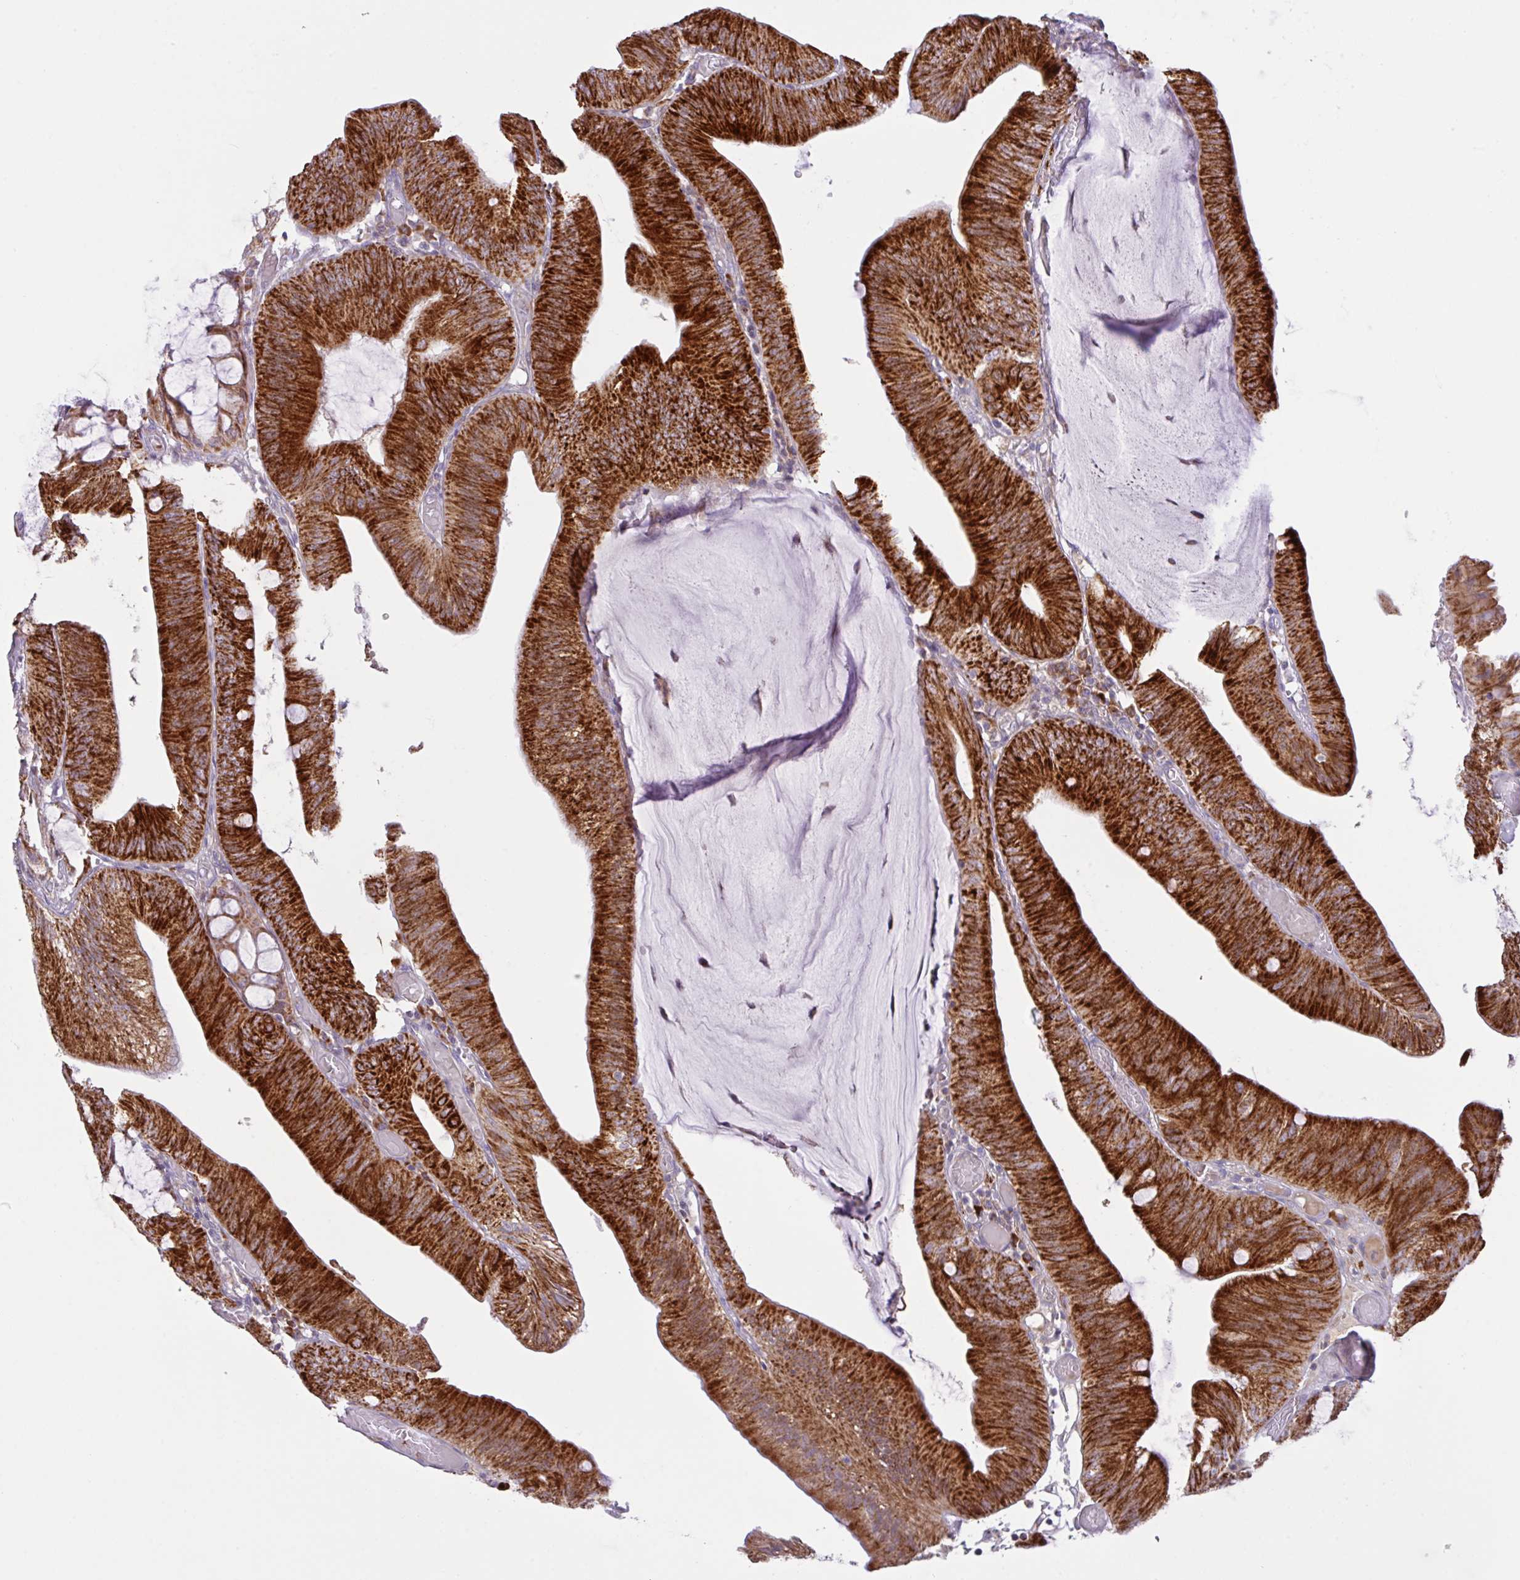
{"staining": {"intensity": "strong", "quantity": ">75%", "location": "cytoplasmic/membranous"}, "tissue": "colorectal cancer", "cell_type": "Tumor cells", "image_type": "cancer", "snomed": [{"axis": "morphology", "description": "Adenocarcinoma, NOS"}, {"axis": "topography", "description": "Colon"}], "caption": "Protein expression analysis of human colorectal cancer (adenocarcinoma) reveals strong cytoplasmic/membranous expression in about >75% of tumor cells.", "gene": "CHDH", "patient": {"sex": "male", "age": 84}}